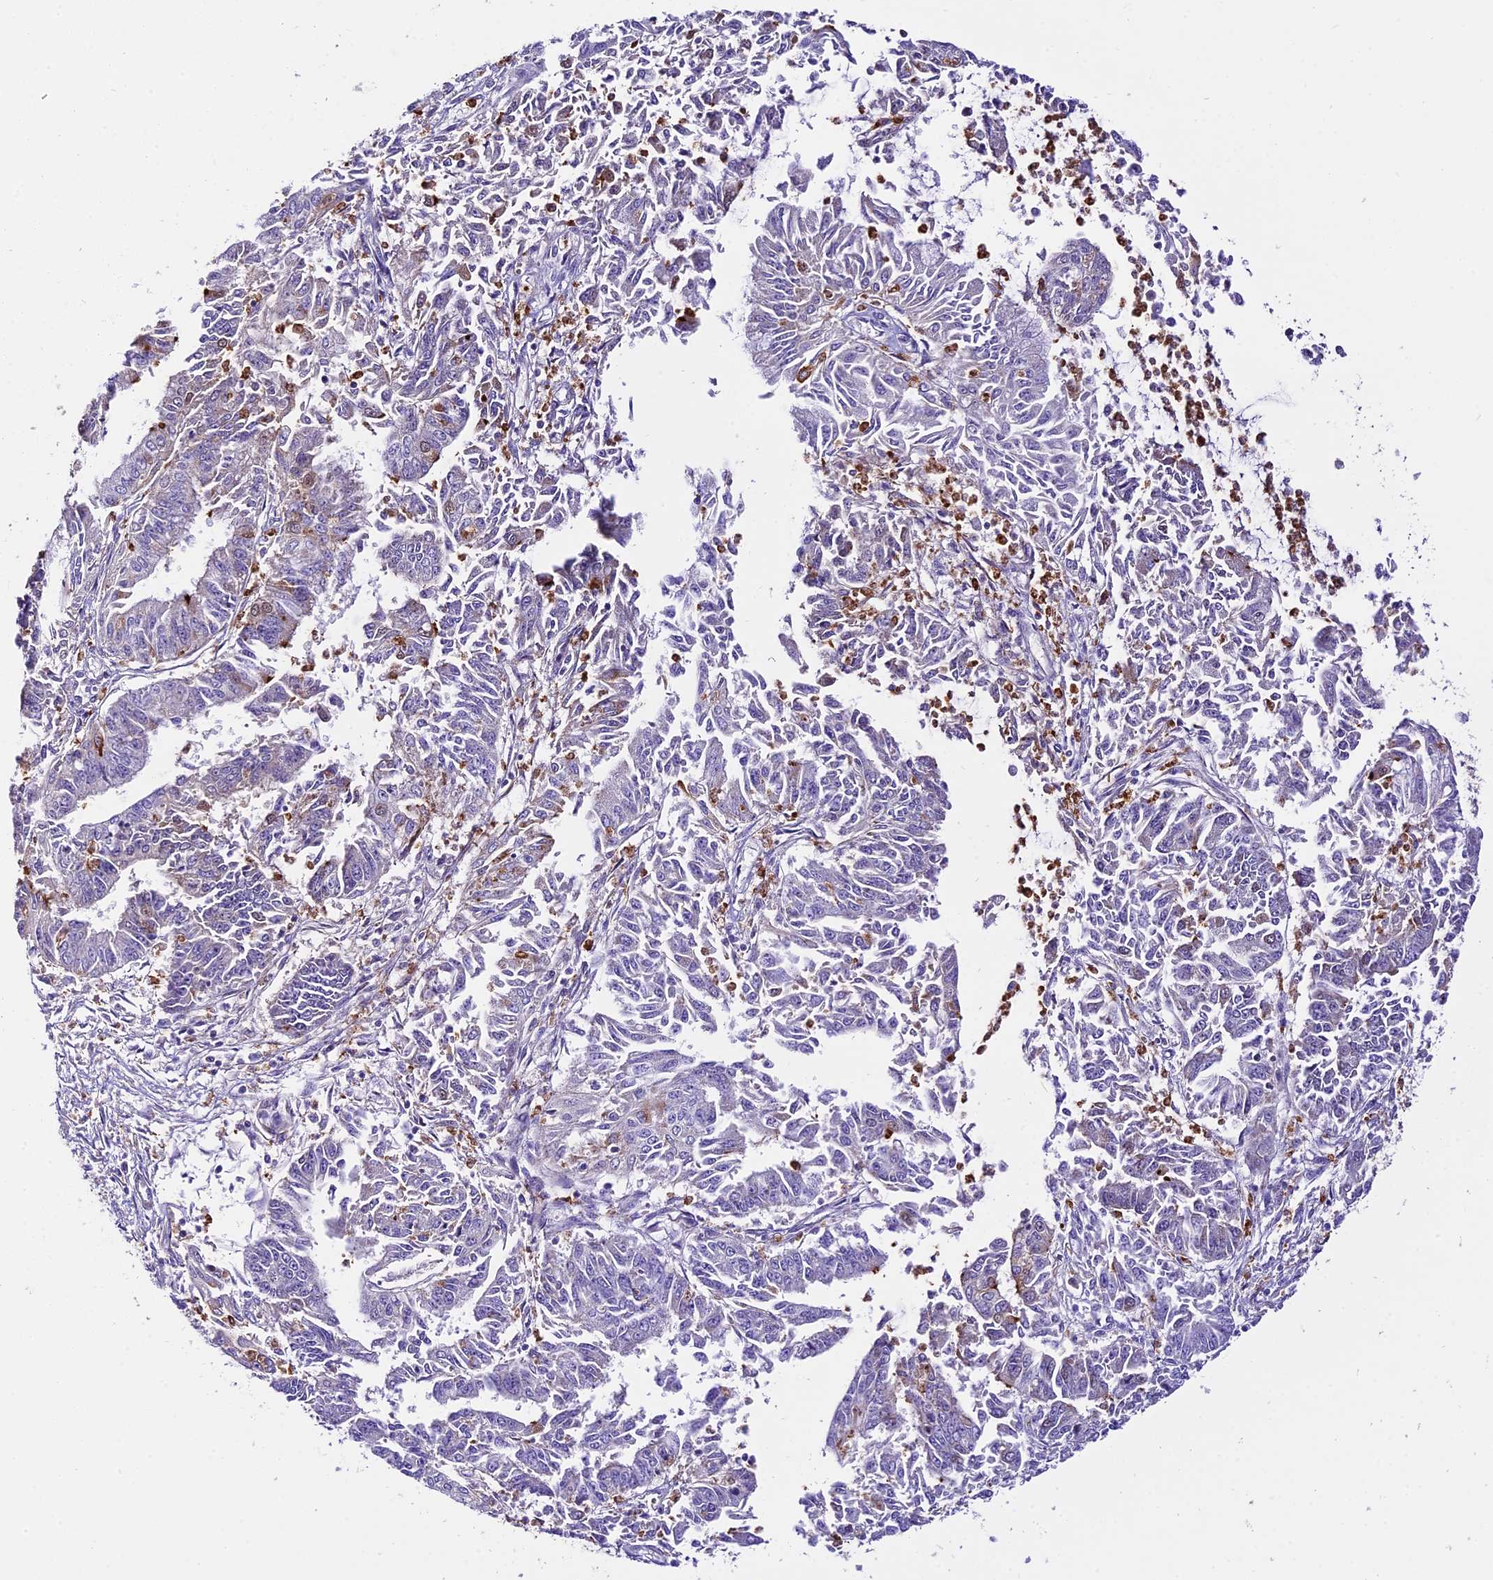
{"staining": {"intensity": "weak", "quantity": "<25%", "location": "nuclear"}, "tissue": "endometrial cancer", "cell_type": "Tumor cells", "image_type": "cancer", "snomed": [{"axis": "morphology", "description": "Adenocarcinoma, NOS"}, {"axis": "topography", "description": "Endometrium"}], "caption": "Tumor cells are negative for protein expression in human endometrial cancer (adenocarcinoma). (DAB (3,3'-diaminobenzidine) immunohistochemistry (IHC) visualized using brightfield microscopy, high magnification).", "gene": "MAP3K7CL", "patient": {"sex": "female", "age": 73}}